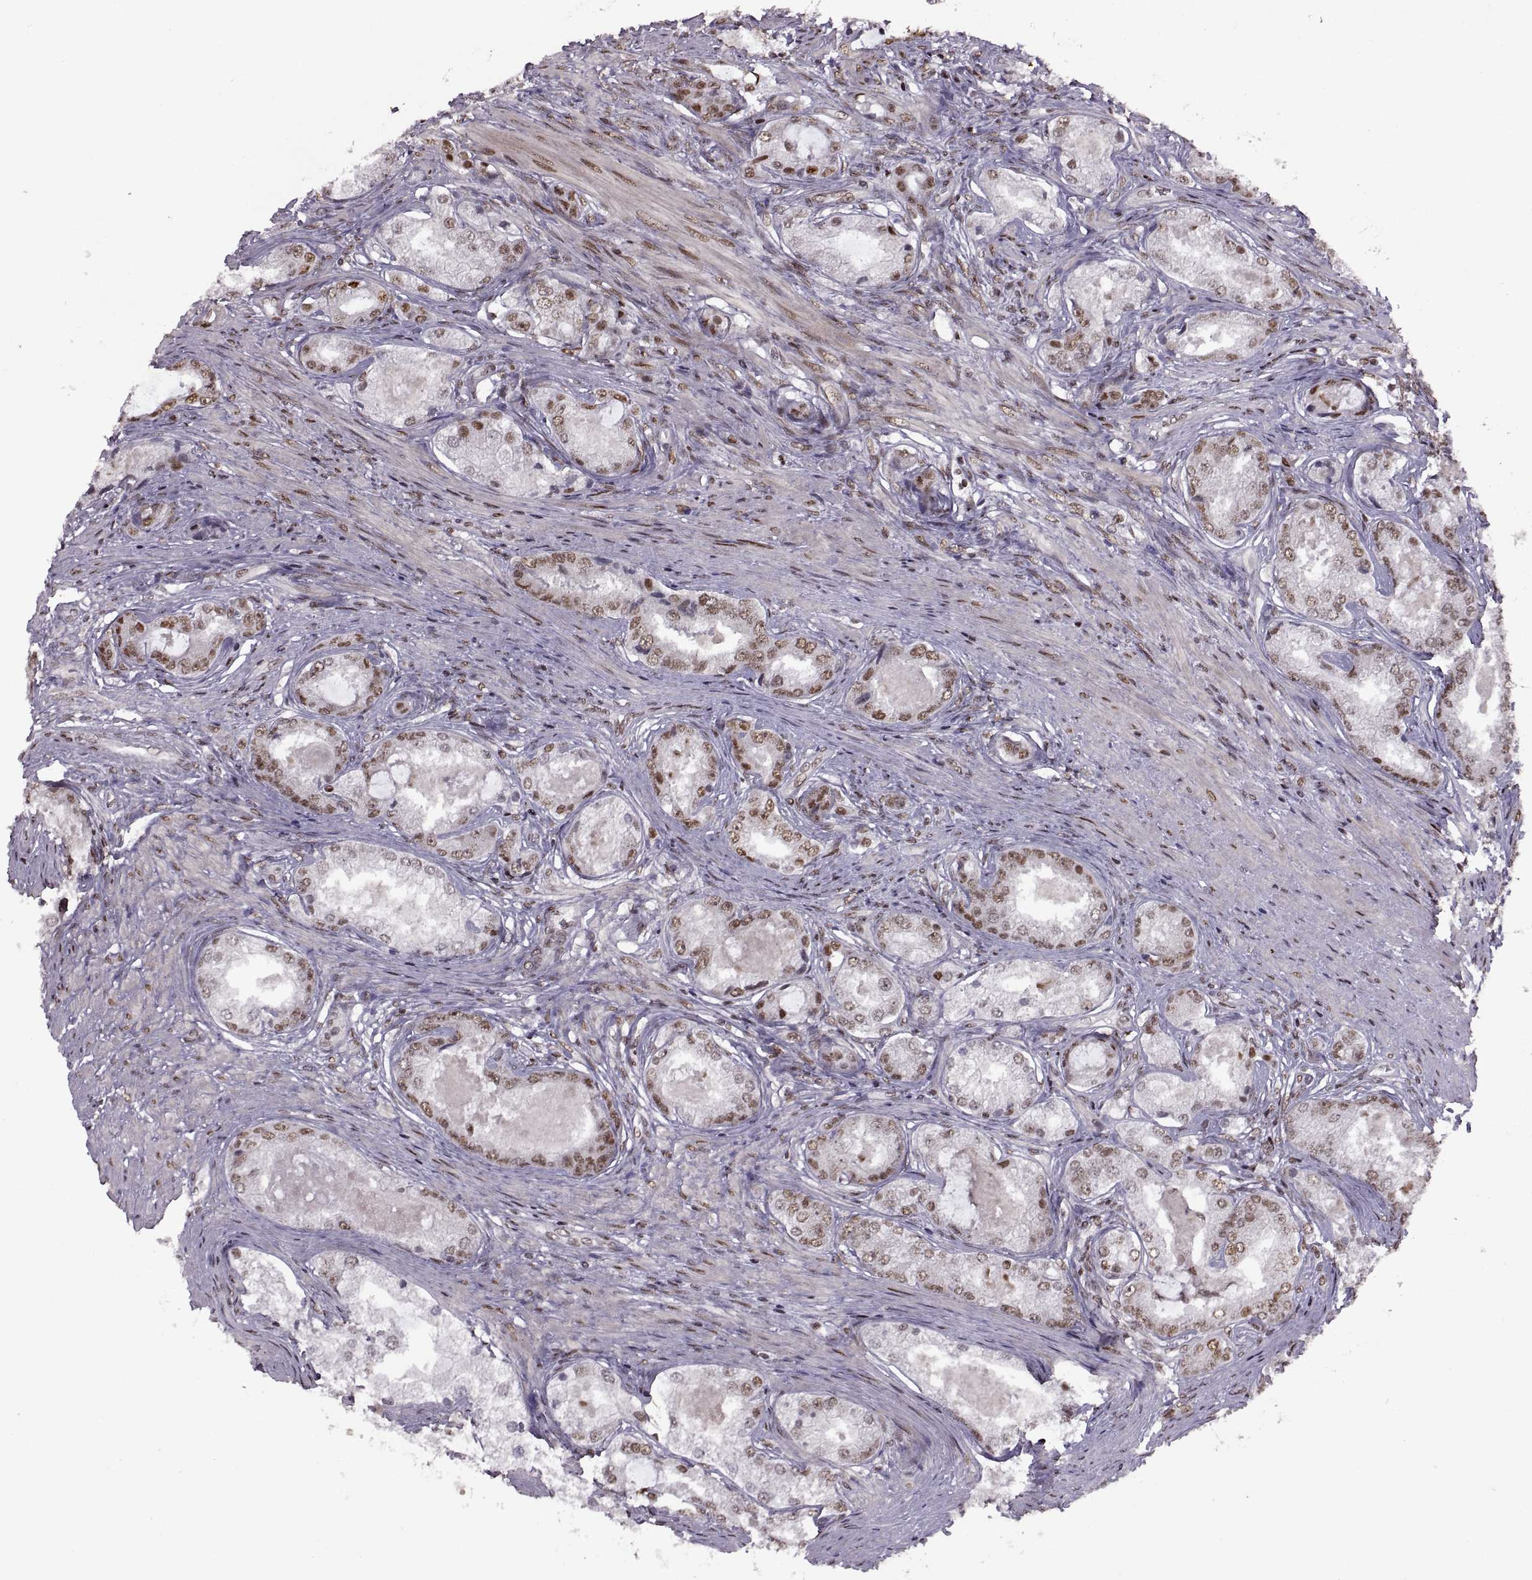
{"staining": {"intensity": "moderate", "quantity": ">75%", "location": "nuclear"}, "tissue": "prostate cancer", "cell_type": "Tumor cells", "image_type": "cancer", "snomed": [{"axis": "morphology", "description": "Adenocarcinoma, Low grade"}, {"axis": "topography", "description": "Prostate"}], "caption": "Immunohistochemical staining of prostate cancer (adenocarcinoma (low-grade)) displays moderate nuclear protein staining in approximately >75% of tumor cells.", "gene": "MT1E", "patient": {"sex": "male", "age": 68}}